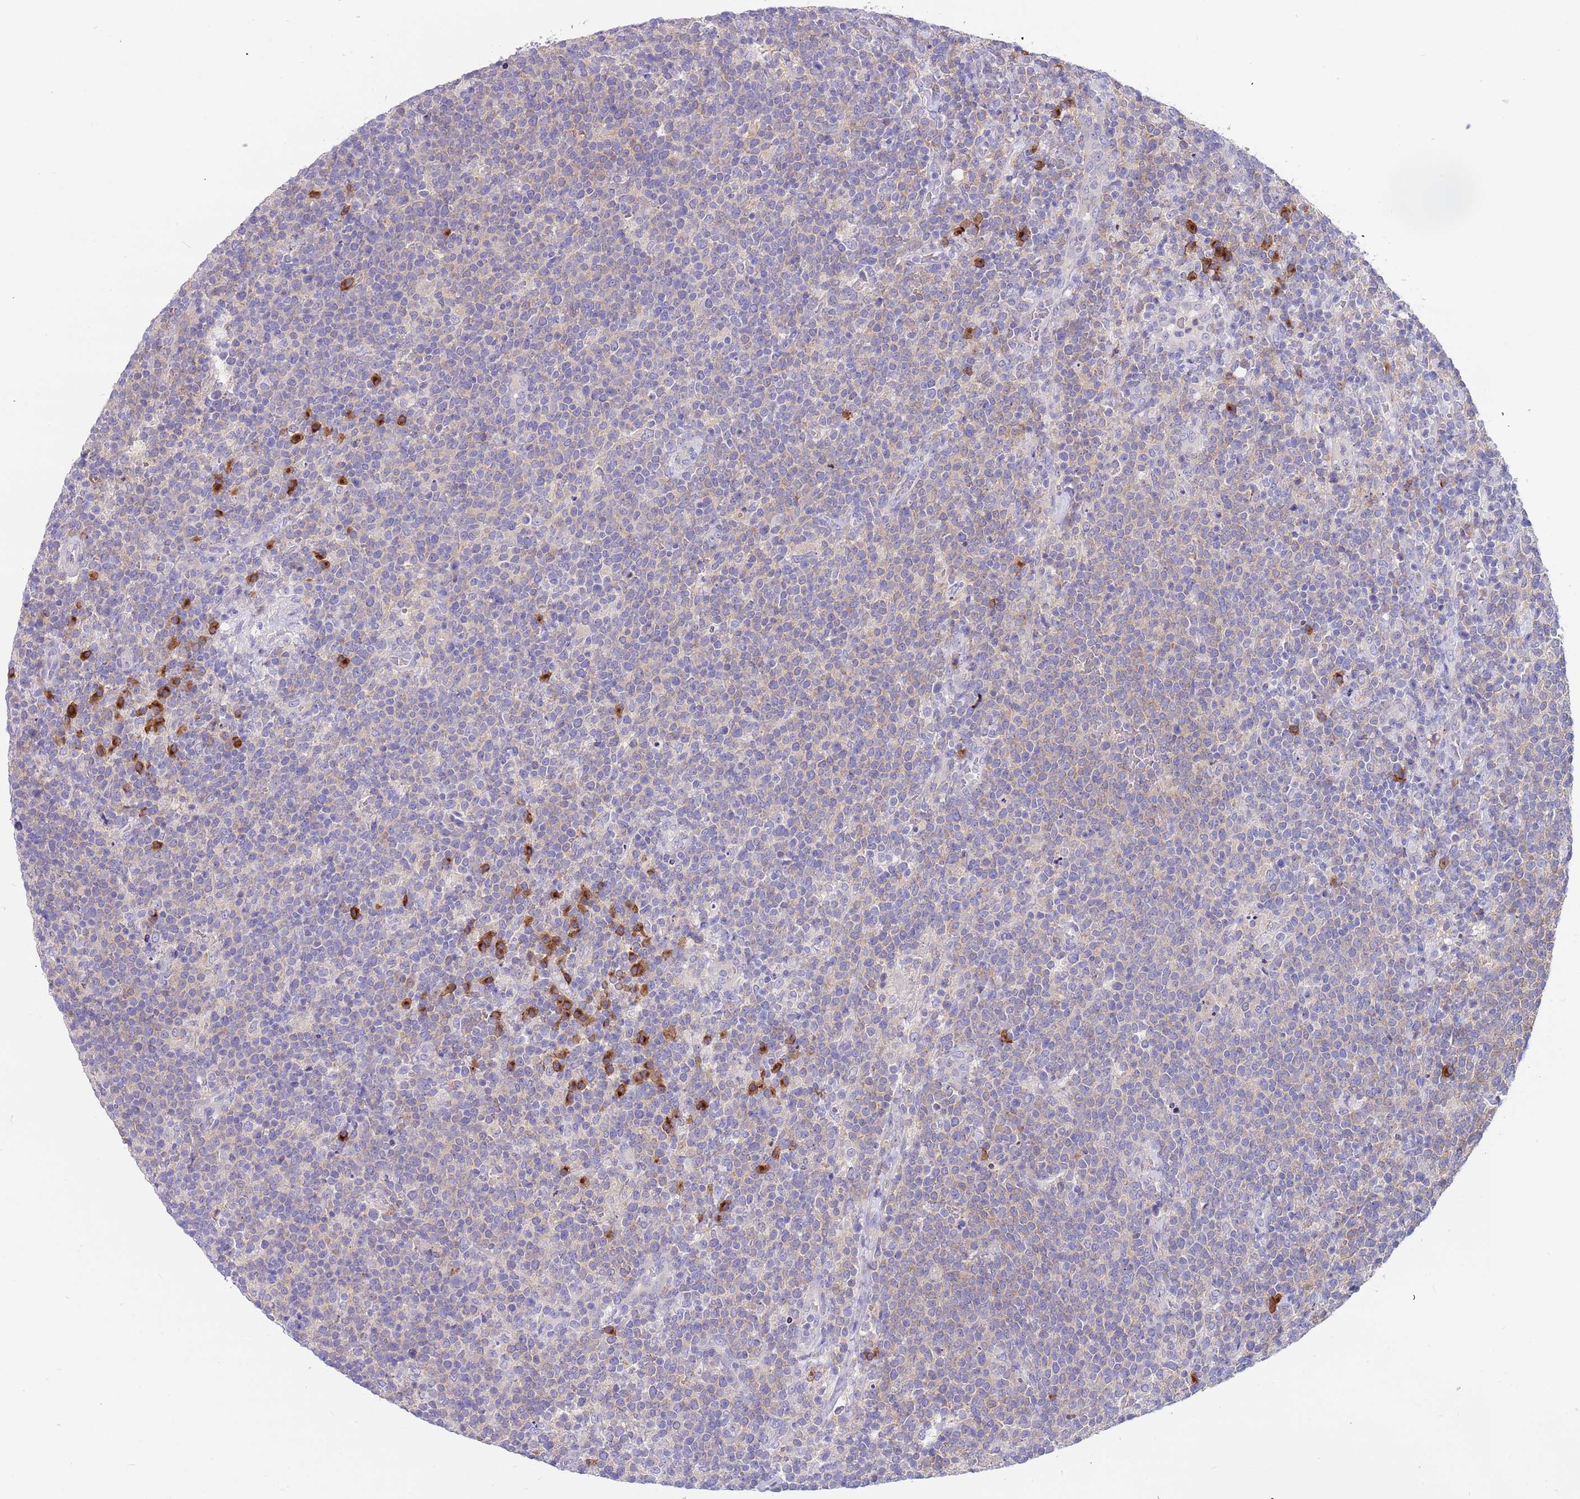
{"staining": {"intensity": "negative", "quantity": "none", "location": "none"}, "tissue": "lymphoma", "cell_type": "Tumor cells", "image_type": "cancer", "snomed": [{"axis": "morphology", "description": "Malignant lymphoma, non-Hodgkin's type, High grade"}, {"axis": "topography", "description": "Lymph node"}], "caption": "High power microscopy histopathology image of an immunohistochemistry (IHC) photomicrograph of lymphoma, revealing no significant expression in tumor cells.", "gene": "TYW1", "patient": {"sex": "male", "age": 61}}